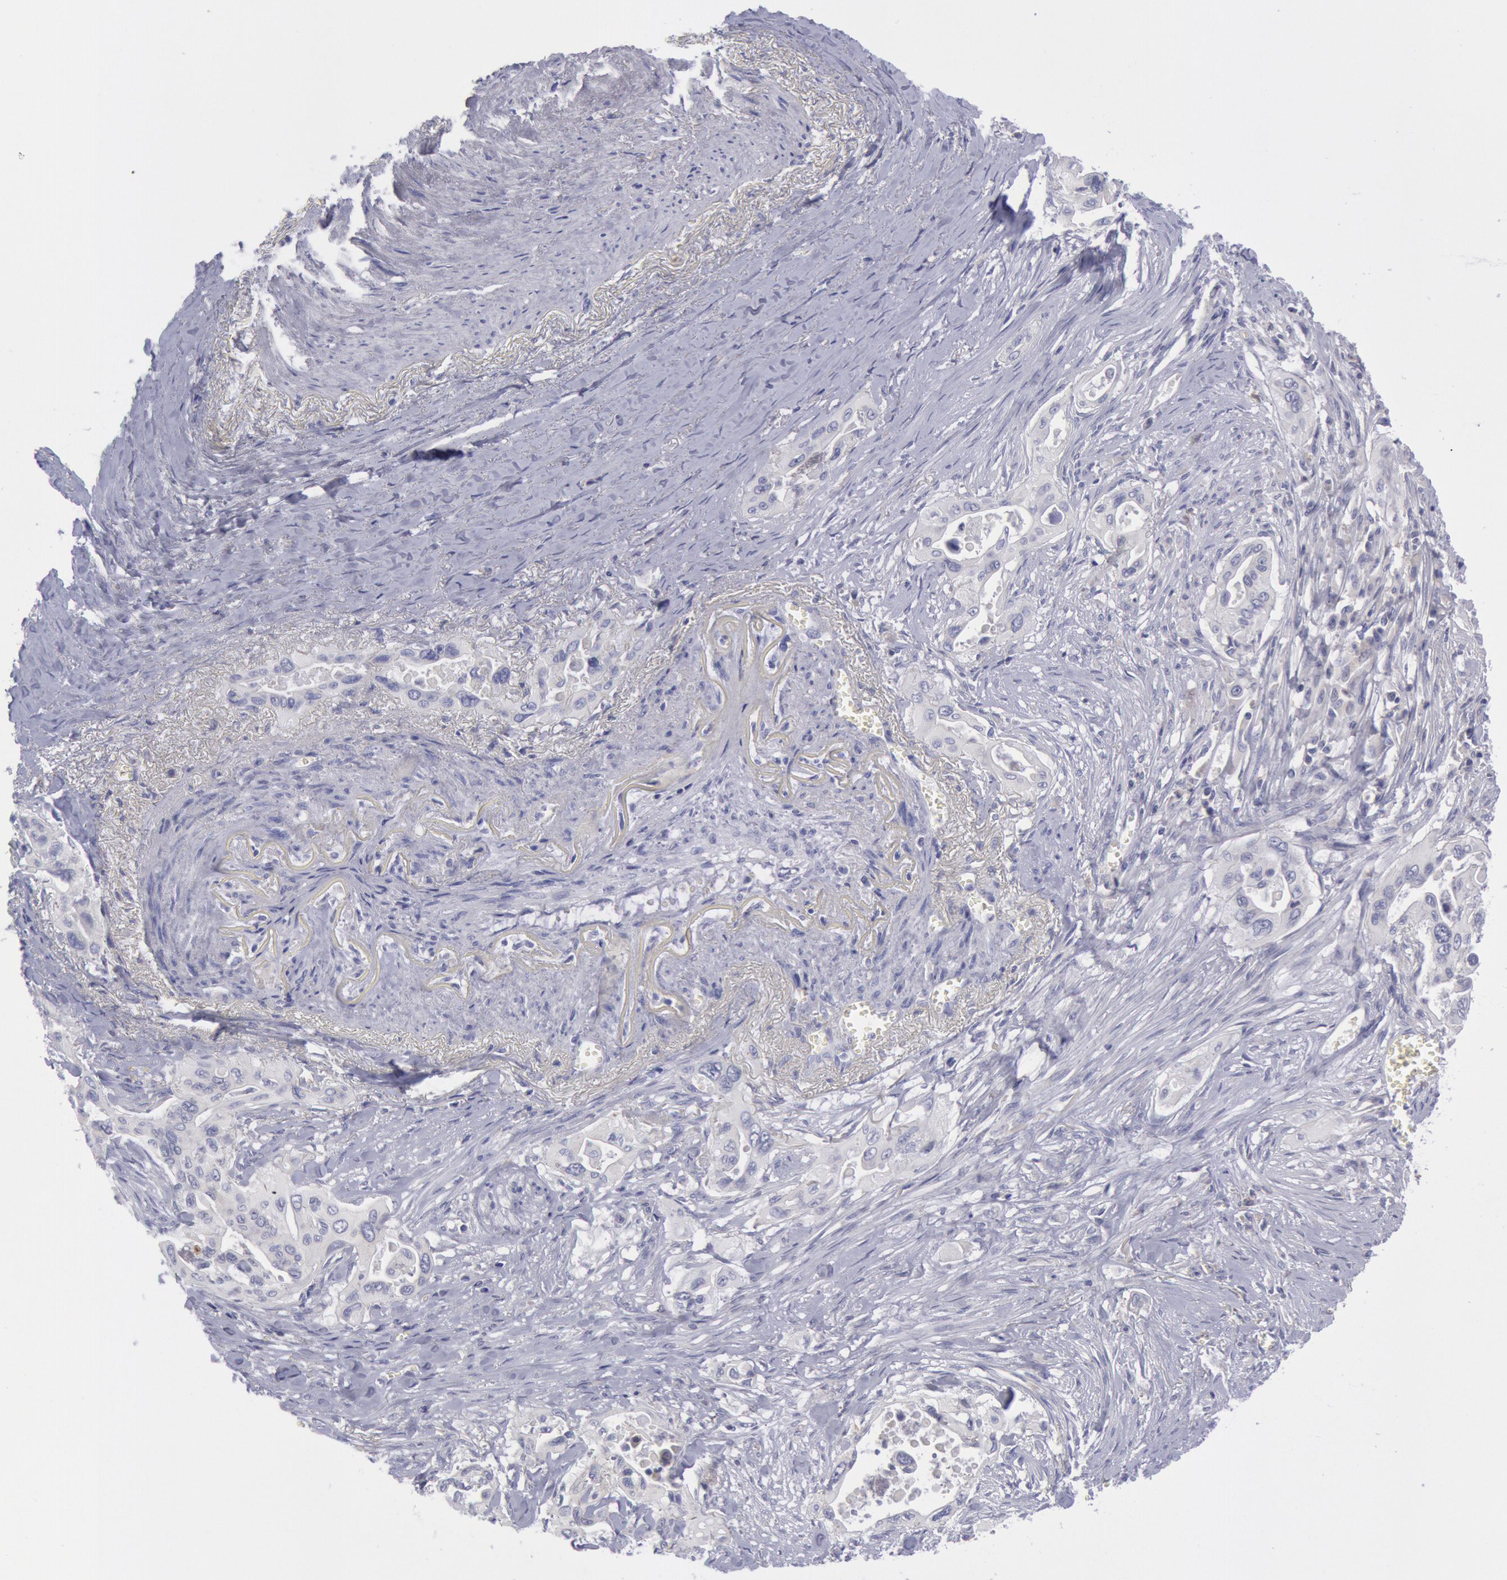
{"staining": {"intensity": "negative", "quantity": "none", "location": "none"}, "tissue": "pancreatic cancer", "cell_type": "Tumor cells", "image_type": "cancer", "snomed": [{"axis": "morphology", "description": "Adenocarcinoma, NOS"}, {"axis": "topography", "description": "Pancreas"}], "caption": "This histopathology image is of pancreatic cancer (adenocarcinoma) stained with IHC to label a protein in brown with the nuclei are counter-stained blue. There is no expression in tumor cells. (DAB (3,3'-diaminobenzidine) immunohistochemistry (IHC) with hematoxylin counter stain).", "gene": "MYH7", "patient": {"sex": "male", "age": 77}}